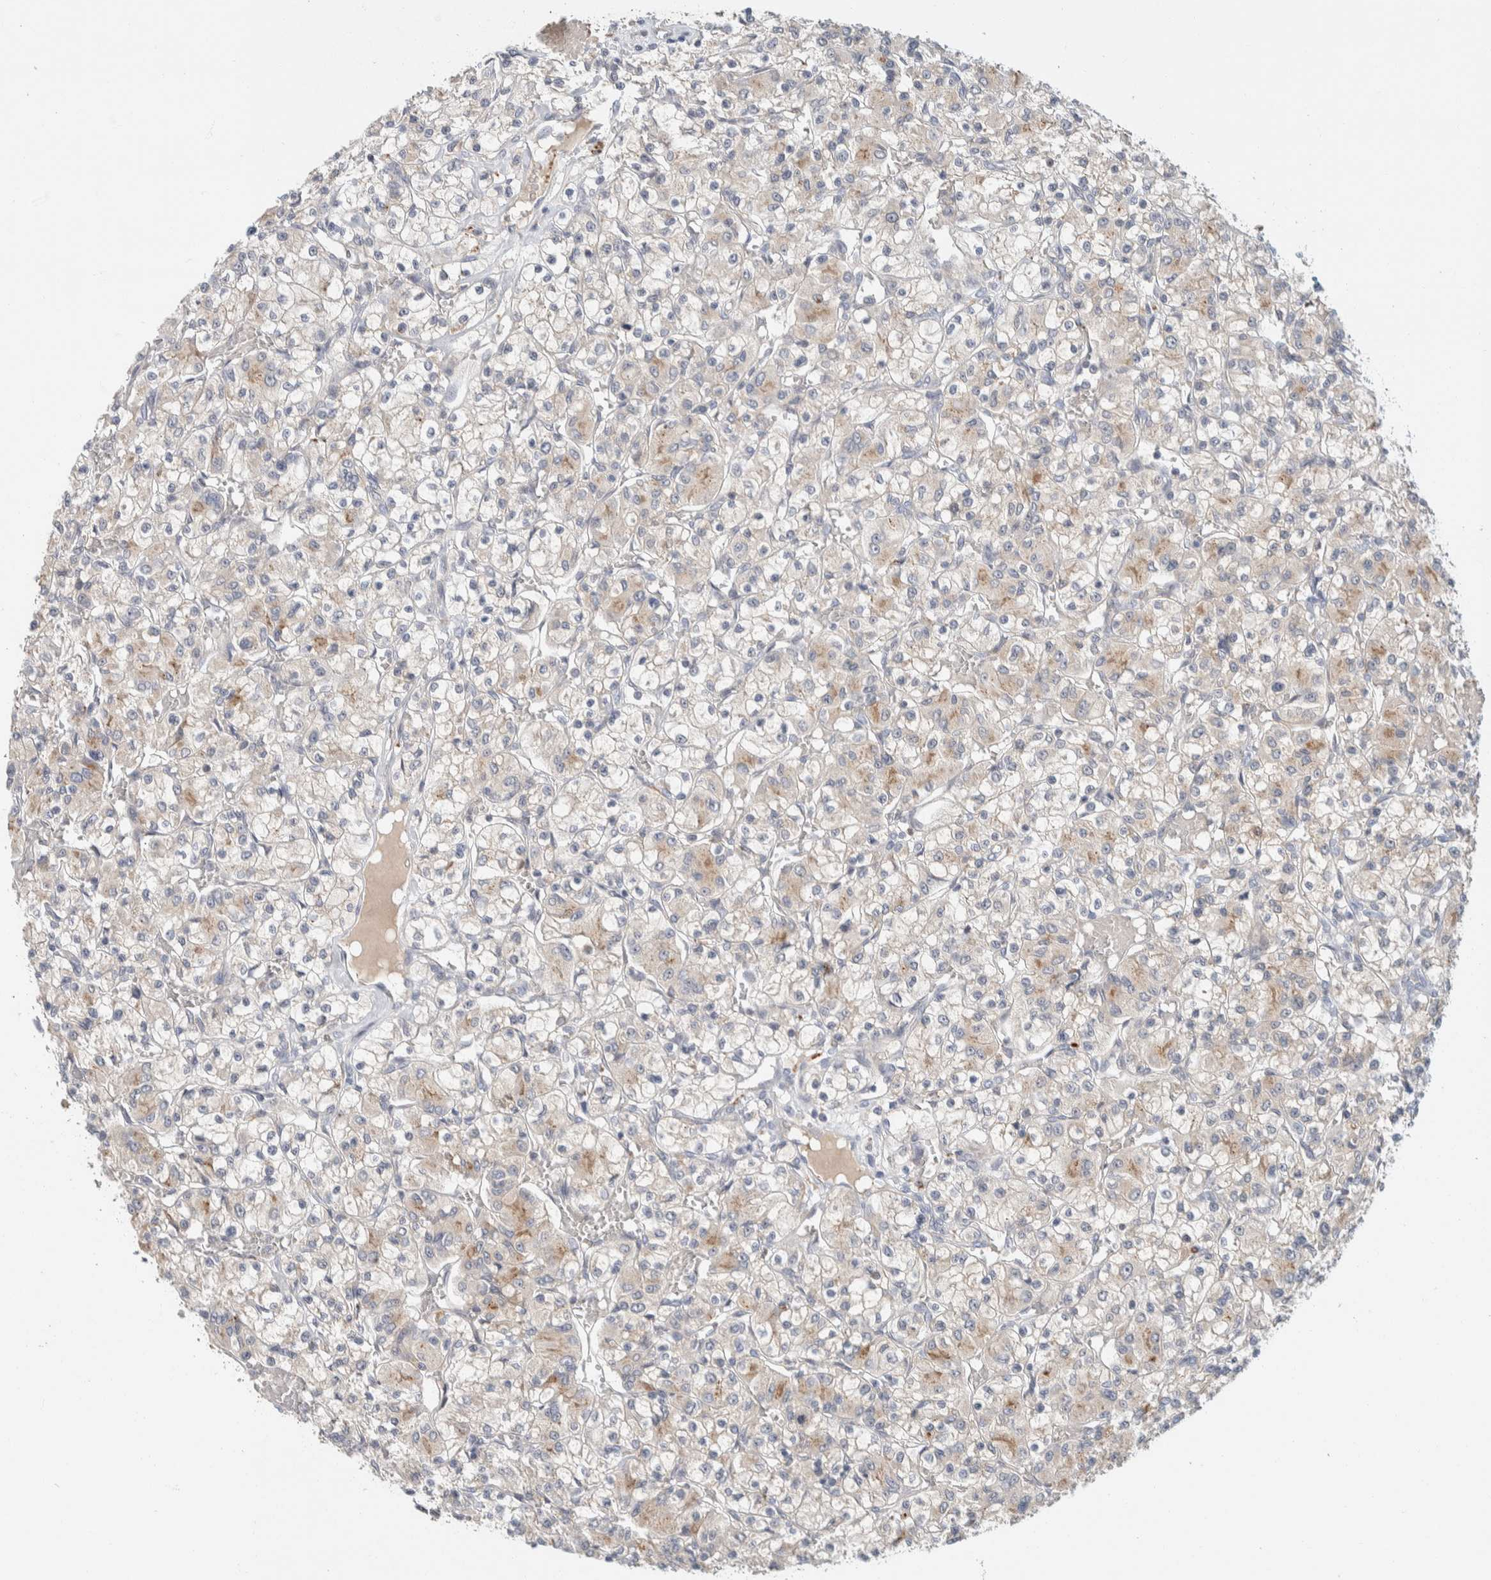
{"staining": {"intensity": "negative", "quantity": "none", "location": "none"}, "tissue": "renal cancer", "cell_type": "Tumor cells", "image_type": "cancer", "snomed": [{"axis": "morphology", "description": "Adenocarcinoma, NOS"}, {"axis": "topography", "description": "Kidney"}], "caption": "High magnification brightfield microscopy of adenocarcinoma (renal) stained with DAB (3,3'-diaminobenzidine) (brown) and counterstained with hematoxylin (blue): tumor cells show no significant expression.", "gene": "GCLM", "patient": {"sex": "female", "age": 59}}